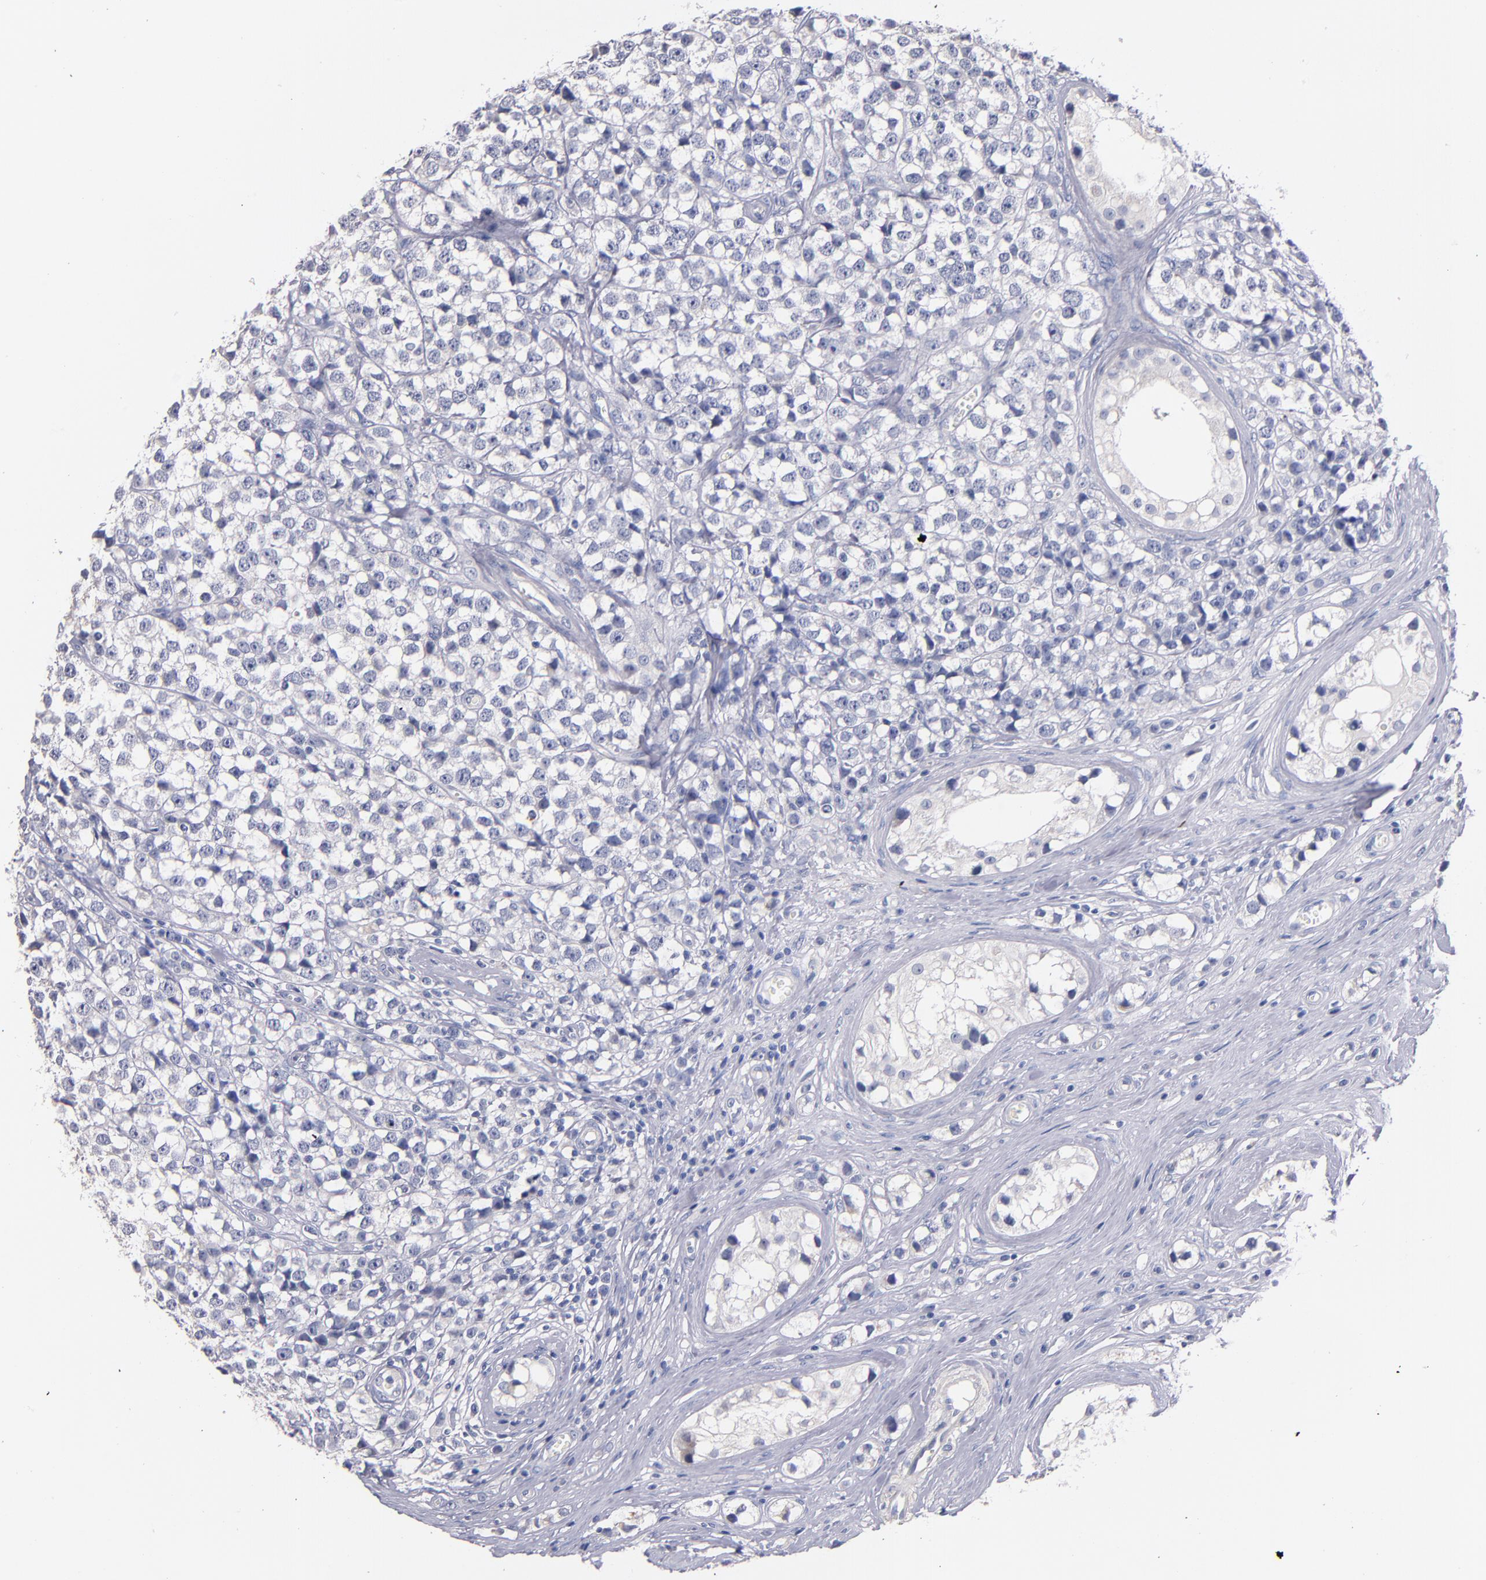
{"staining": {"intensity": "negative", "quantity": "none", "location": "none"}, "tissue": "testis cancer", "cell_type": "Tumor cells", "image_type": "cancer", "snomed": [{"axis": "morphology", "description": "Seminoma, NOS"}, {"axis": "topography", "description": "Testis"}], "caption": "Seminoma (testis) was stained to show a protein in brown. There is no significant expression in tumor cells. Brightfield microscopy of immunohistochemistry stained with DAB (brown) and hematoxylin (blue), captured at high magnification.", "gene": "CNTNAP2", "patient": {"sex": "male", "age": 25}}